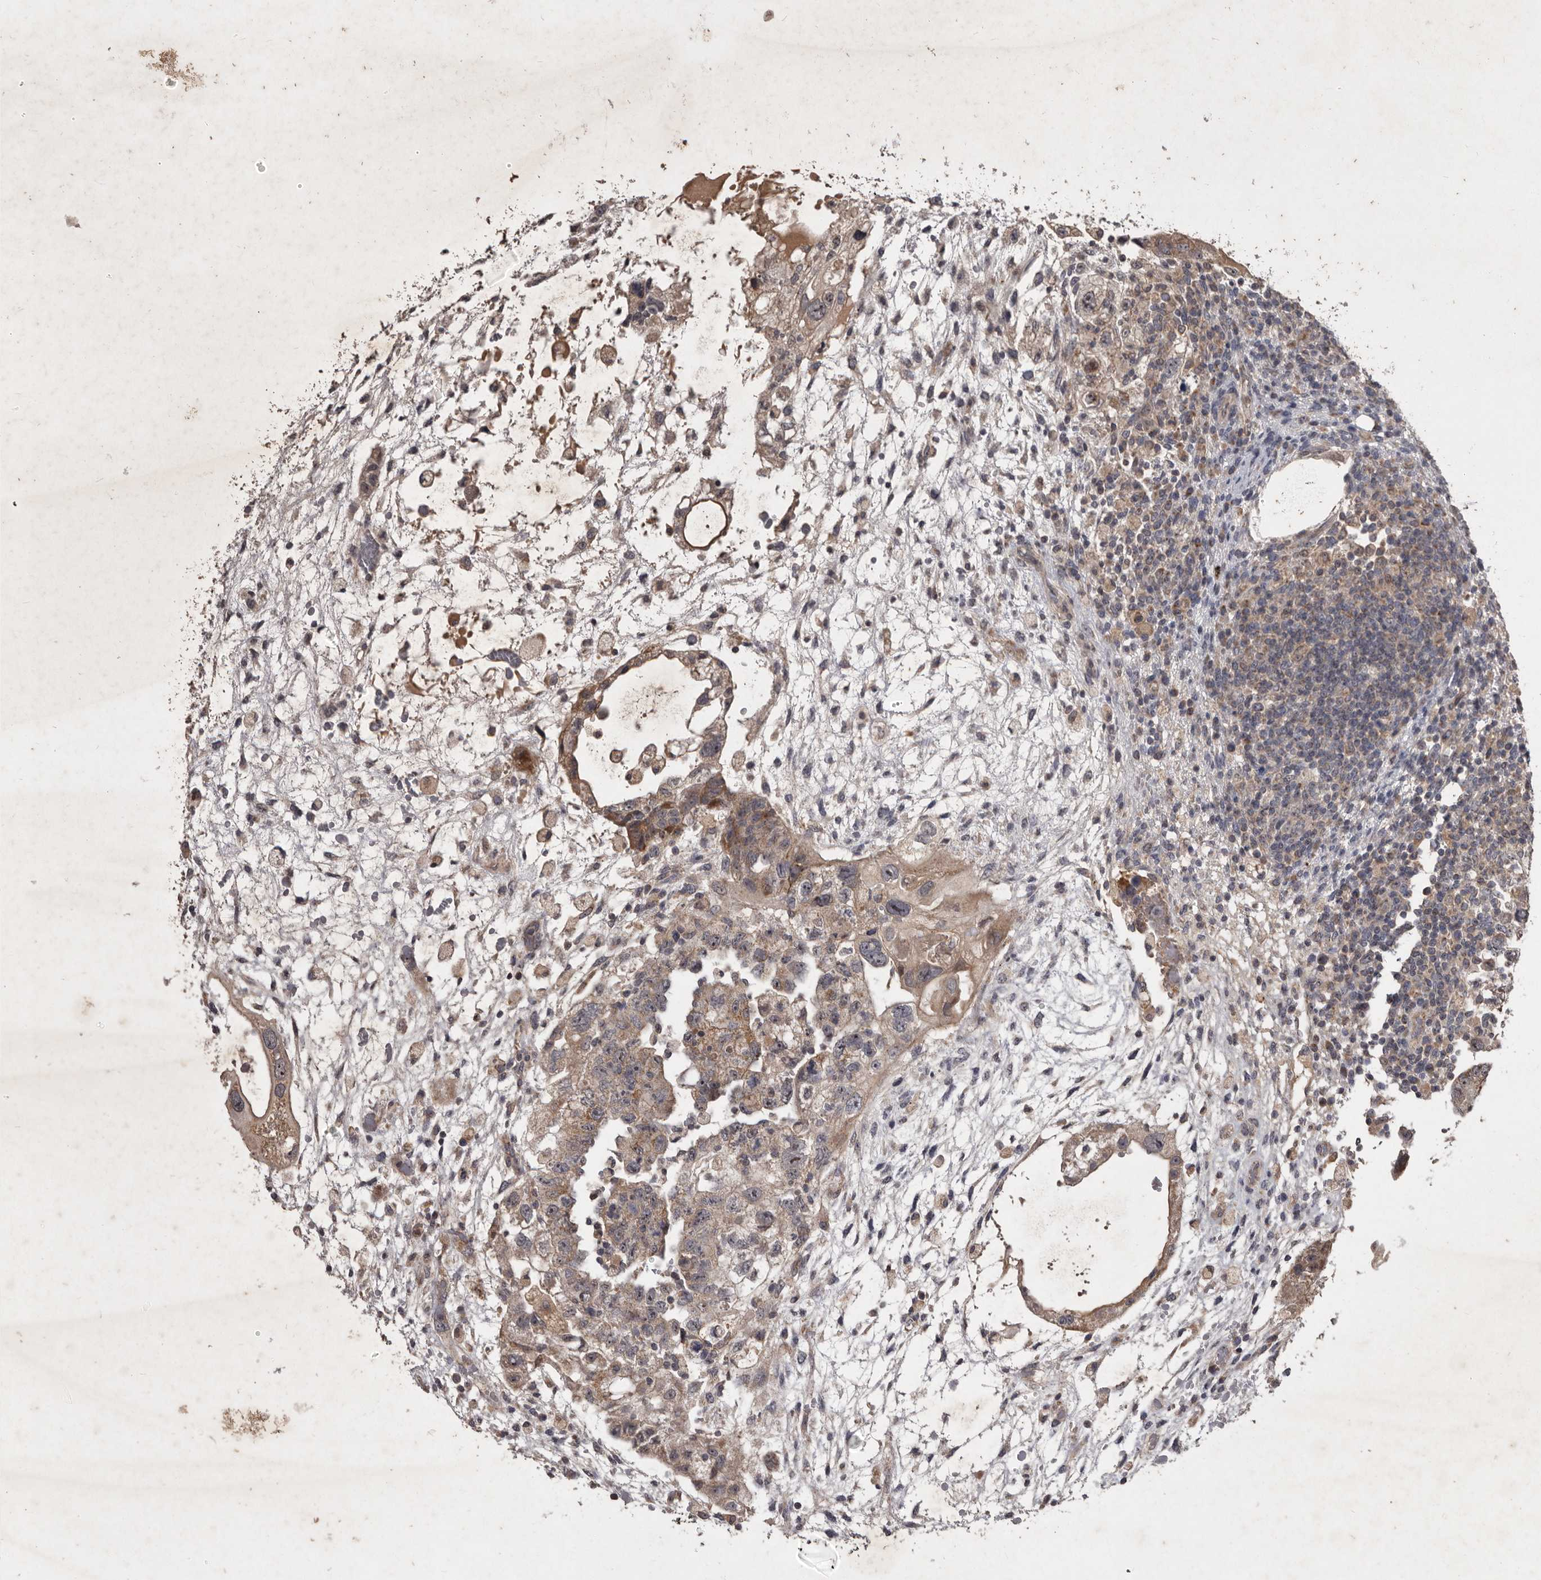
{"staining": {"intensity": "moderate", "quantity": "25%-75%", "location": "cytoplasmic/membranous"}, "tissue": "testis cancer", "cell_type": "Tumor cells", "image_type": "cancer", "snomed": [{"axis": "morphology", "description": "Carcinoma, Embryonal, NOS"}, {"axis": "topography", "description": "Testis"}], "caption": "IHC histopathology image of embryonal carcinoma (testis) stained for a protein (brown), which reveals medium levels of moderate cytoplasmic/membranous positivity in approximately 25%-75% of tumor cells.", "gene": "FLAD1", "patient": {"sex": "male", "age": 36}}